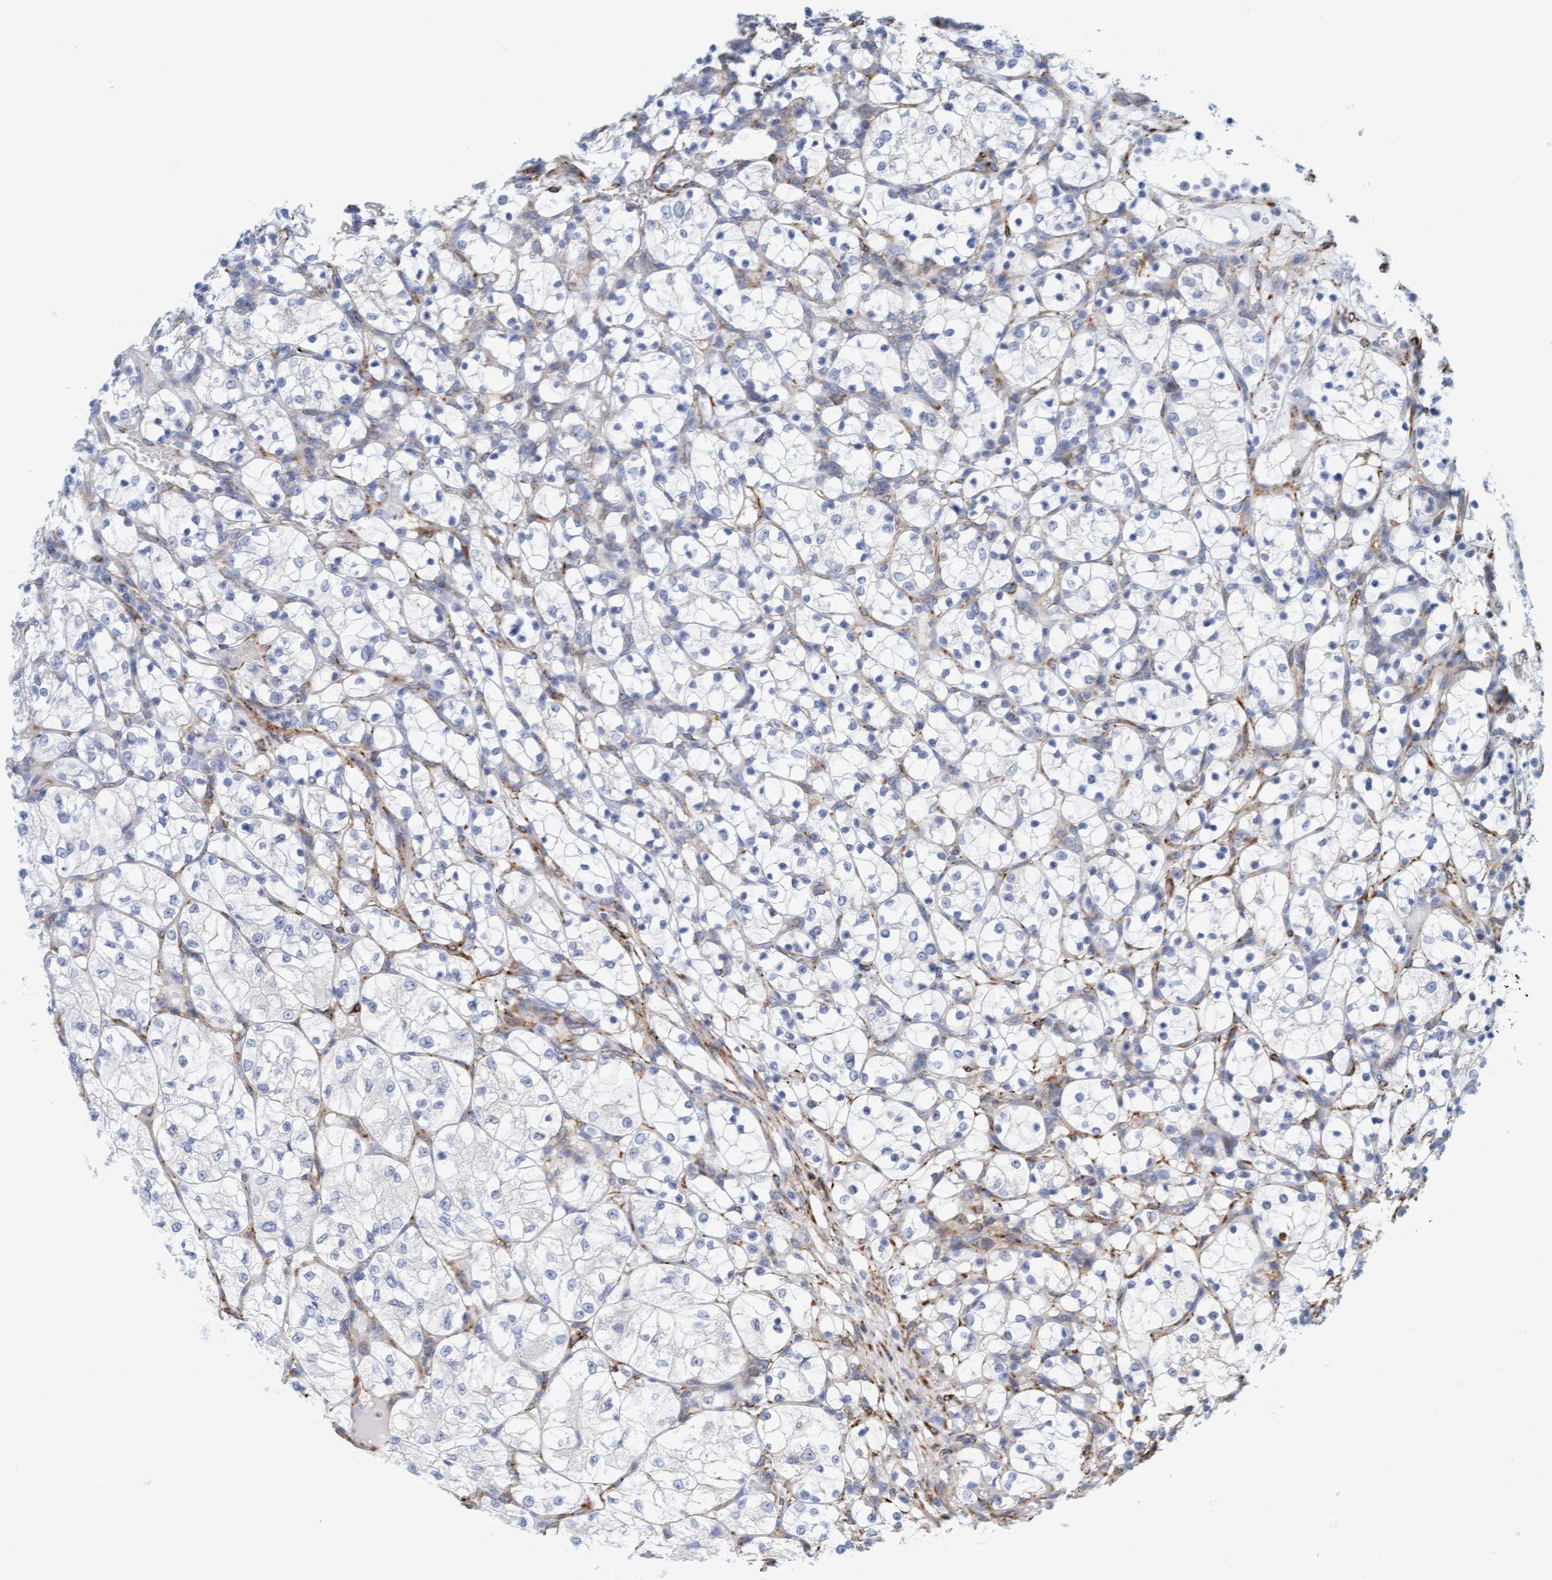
{"staining": {"intensity": "negative", "quantity": "none", "location": "none"}, "tissue": "renal cancer", "cell_type": "Tumor cells", "image_type": "cancer", "snomed": [{"axis": "morphology", "description": "Adenocarcinoma, NOS"}, {"axis": "topography", "description": "Kidney"}], "caption": "This is an immunohistochemistry (IHC) histopathology image of renal adenocarcinoma. There is no positivity in tumor cells.", "gene": "MAP1B", "patient": {"sex": "female", "age": 69}}